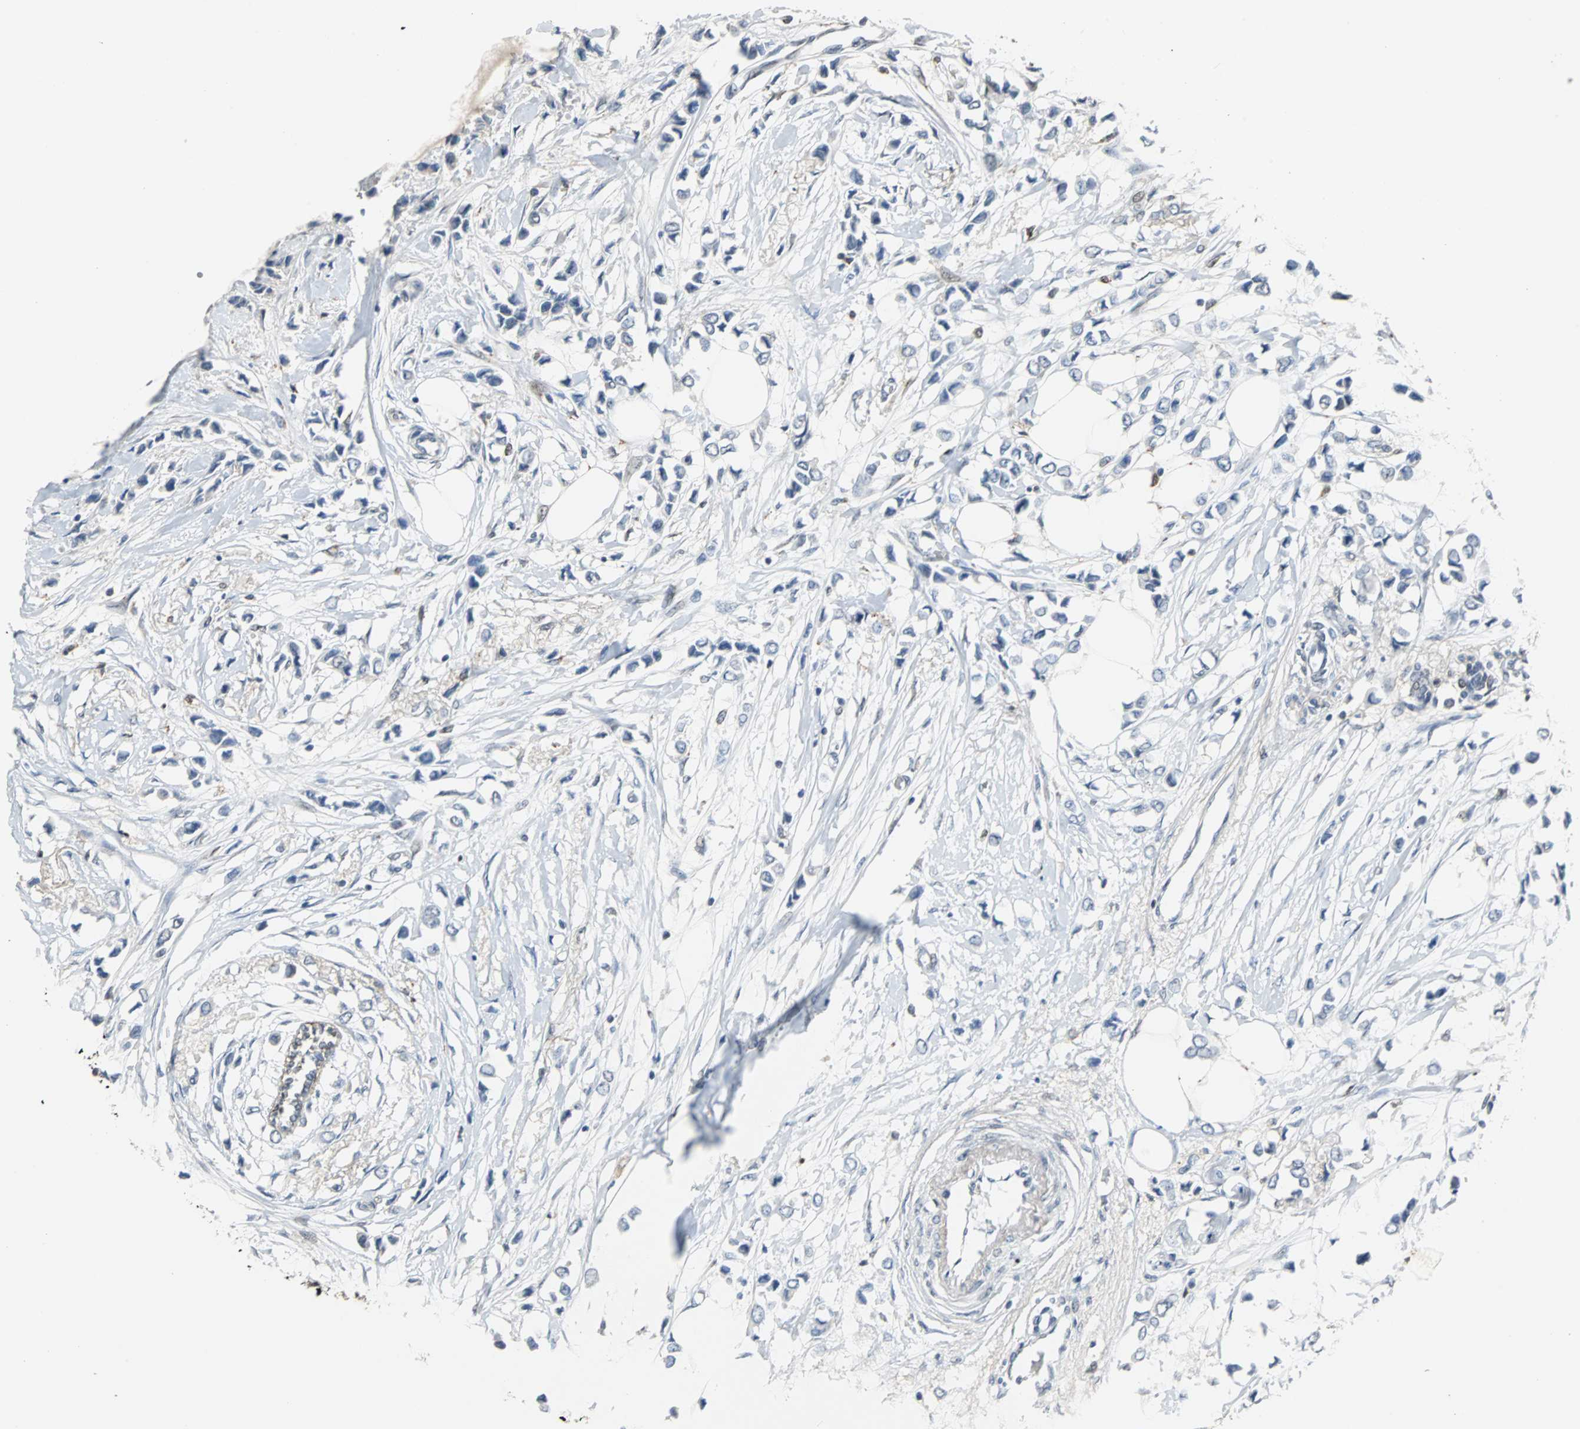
{"staining": {"intensity": "weak", "quantity": "<25%", "location": "cytoplasmic/membranous"}, "tissue": "breast cancer", "cell_type": "Tumor cells", "image_type": "cancer", "snomed": [{"axis": "morphology", "description": "Lobular carcinoma"}, {"axis": "topography", "description": "Breast"}], "caption": "High power microscopy image of an IHC histopathology image of breast lobular carcinoma, revealing no significant staining in tumor cells.", "gene": "HLX", "patient": {"sex": "female", "age": 51}}